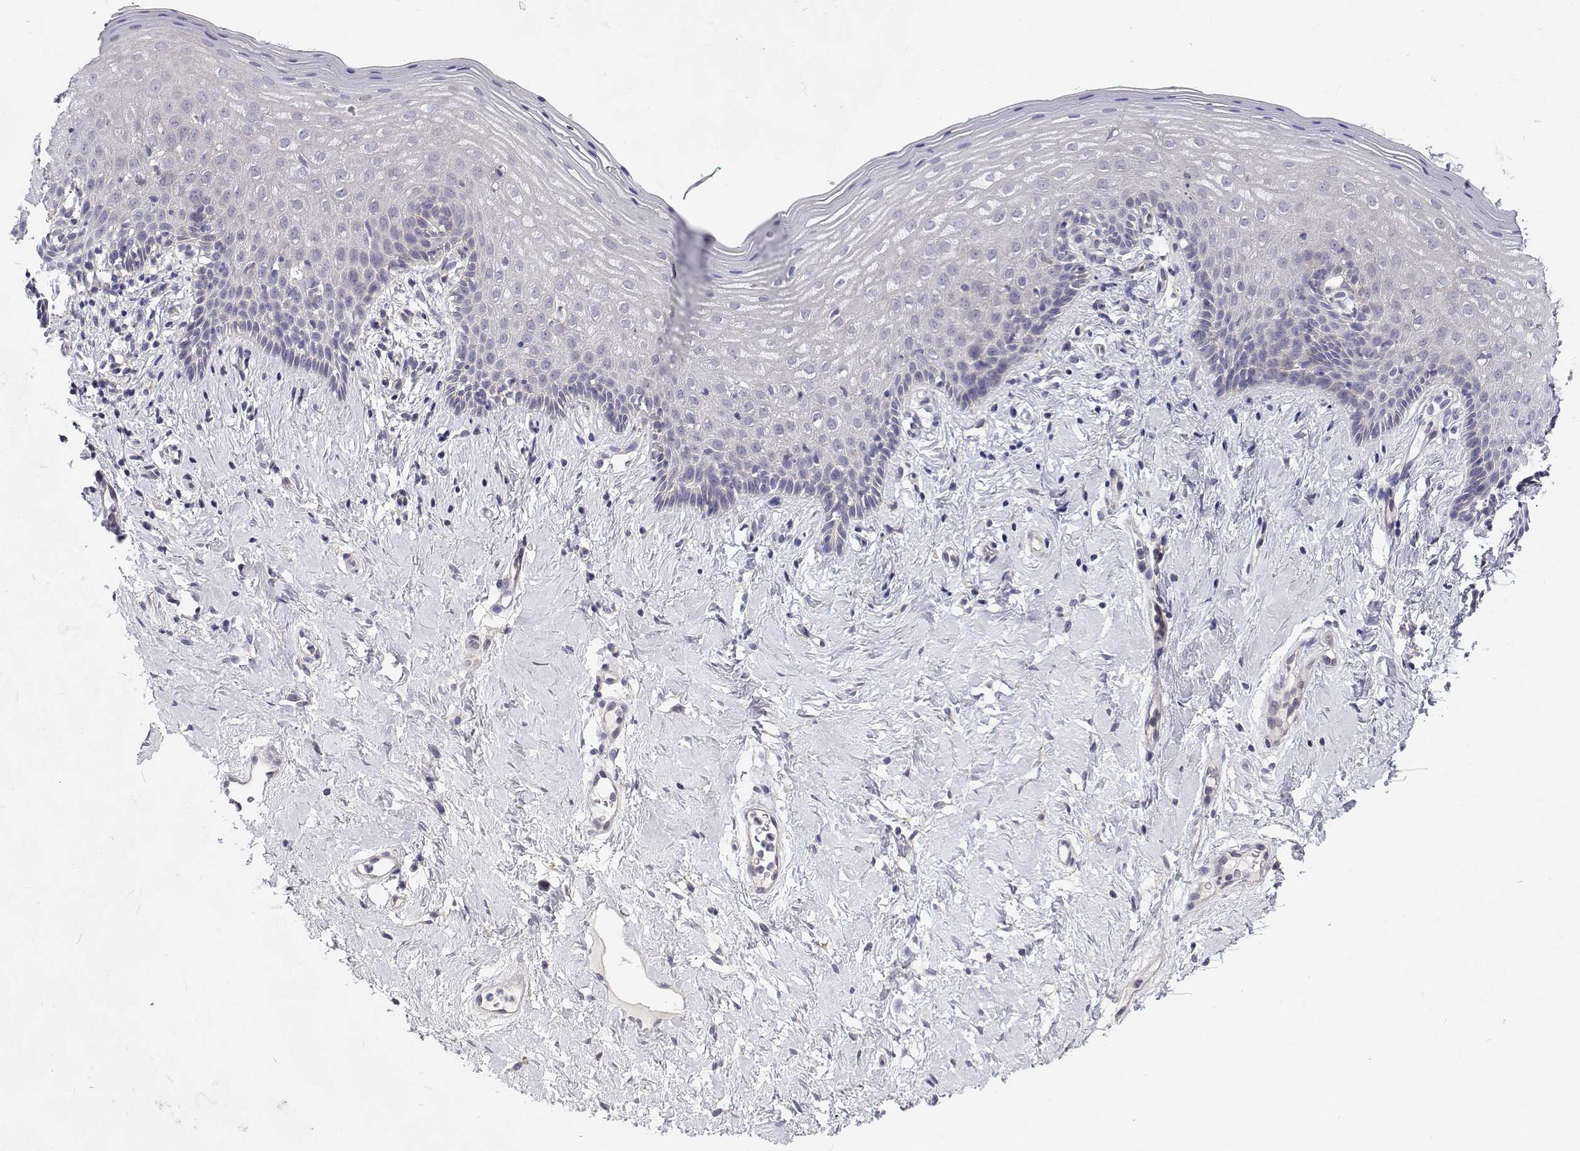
{"staining": {"intensity": "negative", "quantity": "none", "location": "none"}, "tissue": "vagina", "cell_type": "Squamous epithelial cells", "image_type": "normal", "snomed": [{"axis": "morphology", "description": "Normal tissue, NOS"}, {"axis": "topography", "description": "Vagina"}], "caption": "High magnification brightfield microscopy of normal vagina stained with DAB (brown) and counterstained with hematoxylin (blue): squamous epithelial cells show no significant staining. The staining was performed using DAB (3,3'-diaminobenzidine) to visualize the protein expression in brown, while the nuclei were stained in blue with hematoxylin (Magnification: 20x).", "gene": "MYPN", "patient": {"sex": "female", "age": 42}}